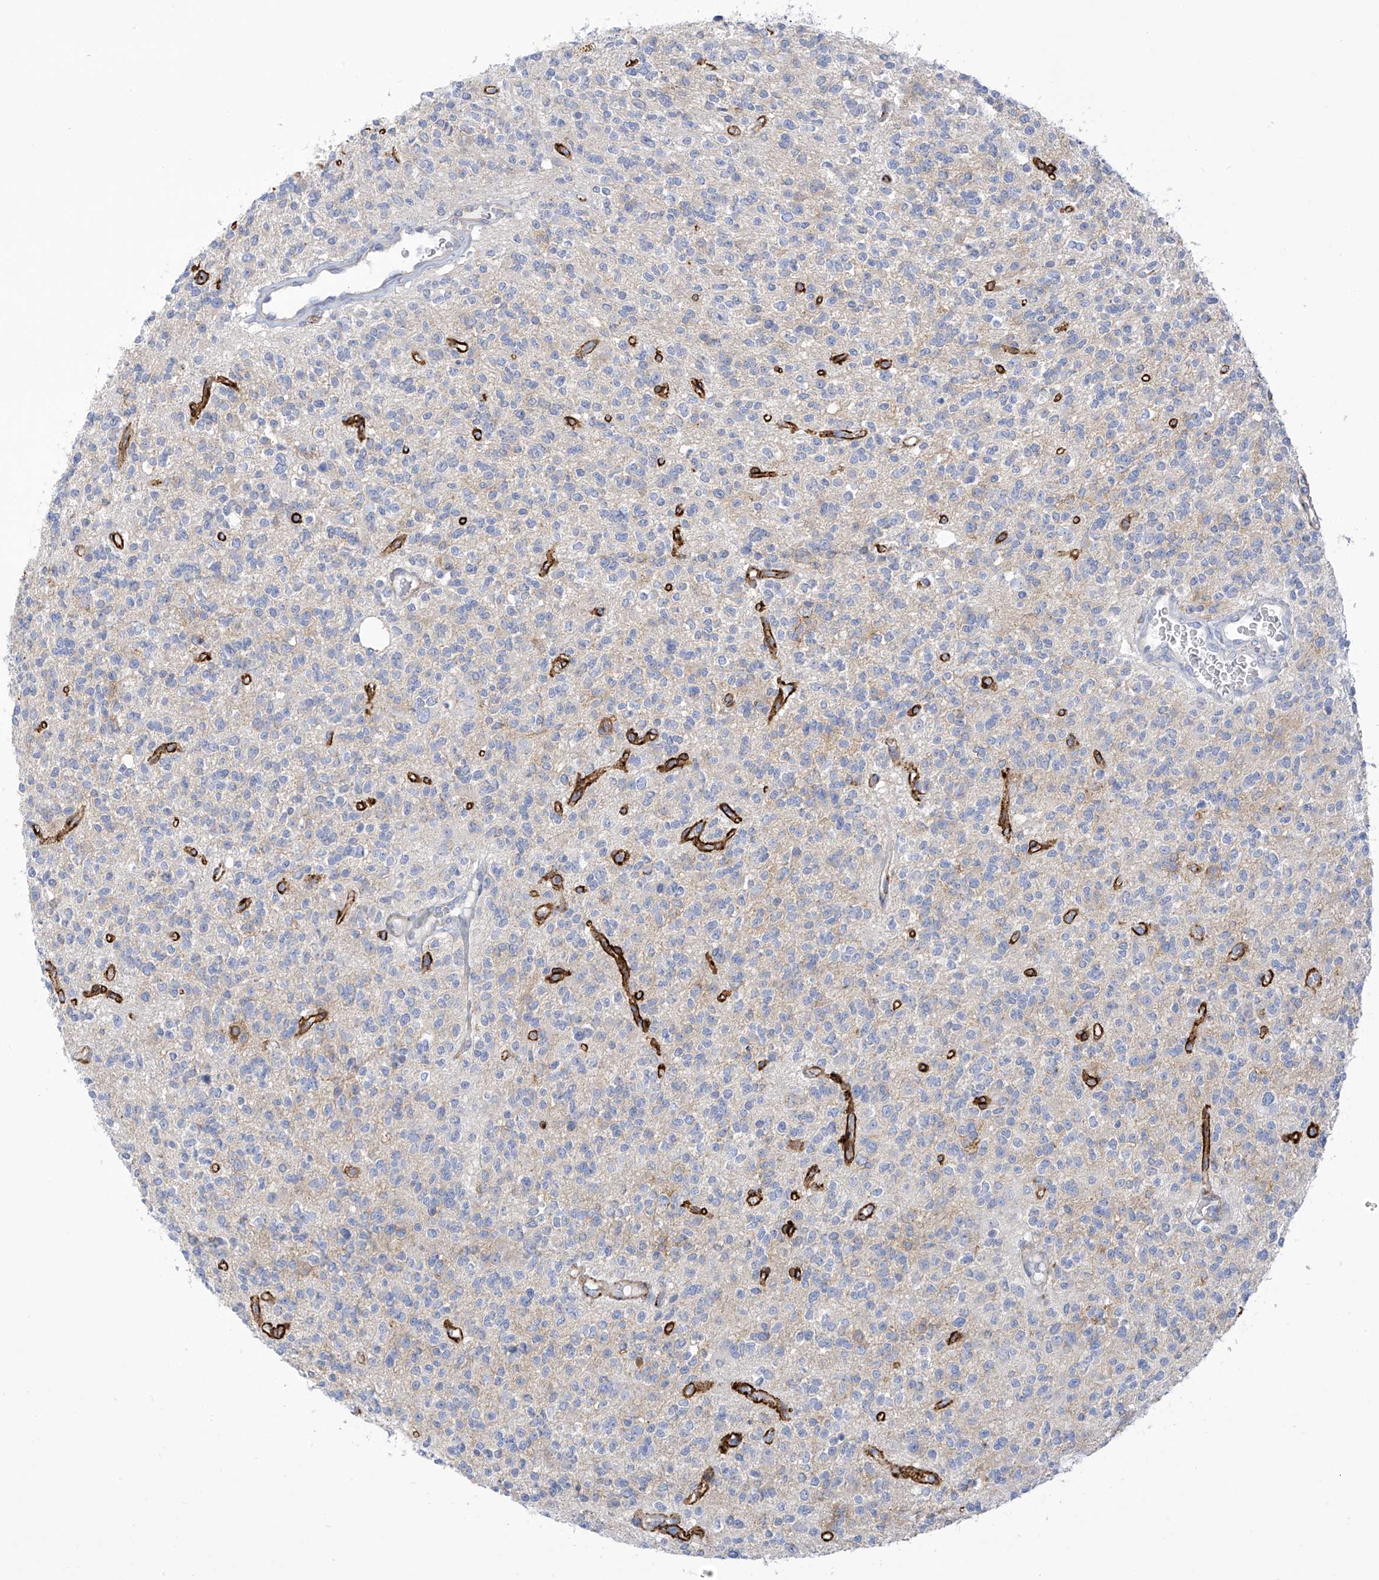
{"staining": {"intensity": "negative", "quantity": "none", "location": "none"}, "tissue": "glioma", "cell_type": "Tumor cells", "image_type": "cancer", "snomed": [{"axis": "morphology", "description": "Glioma, malignant, High grade"}, {"axis": "topography", "description": "Brain"}], "caption": "DAB (3,3'-diaminobenzidine) immunohistochemical staining of human malignant glioma (high-grade) displays no significant positivity in tumor cells.", "gene": "SLC6A12", "patient": {"sex": "male", "age": 34}}